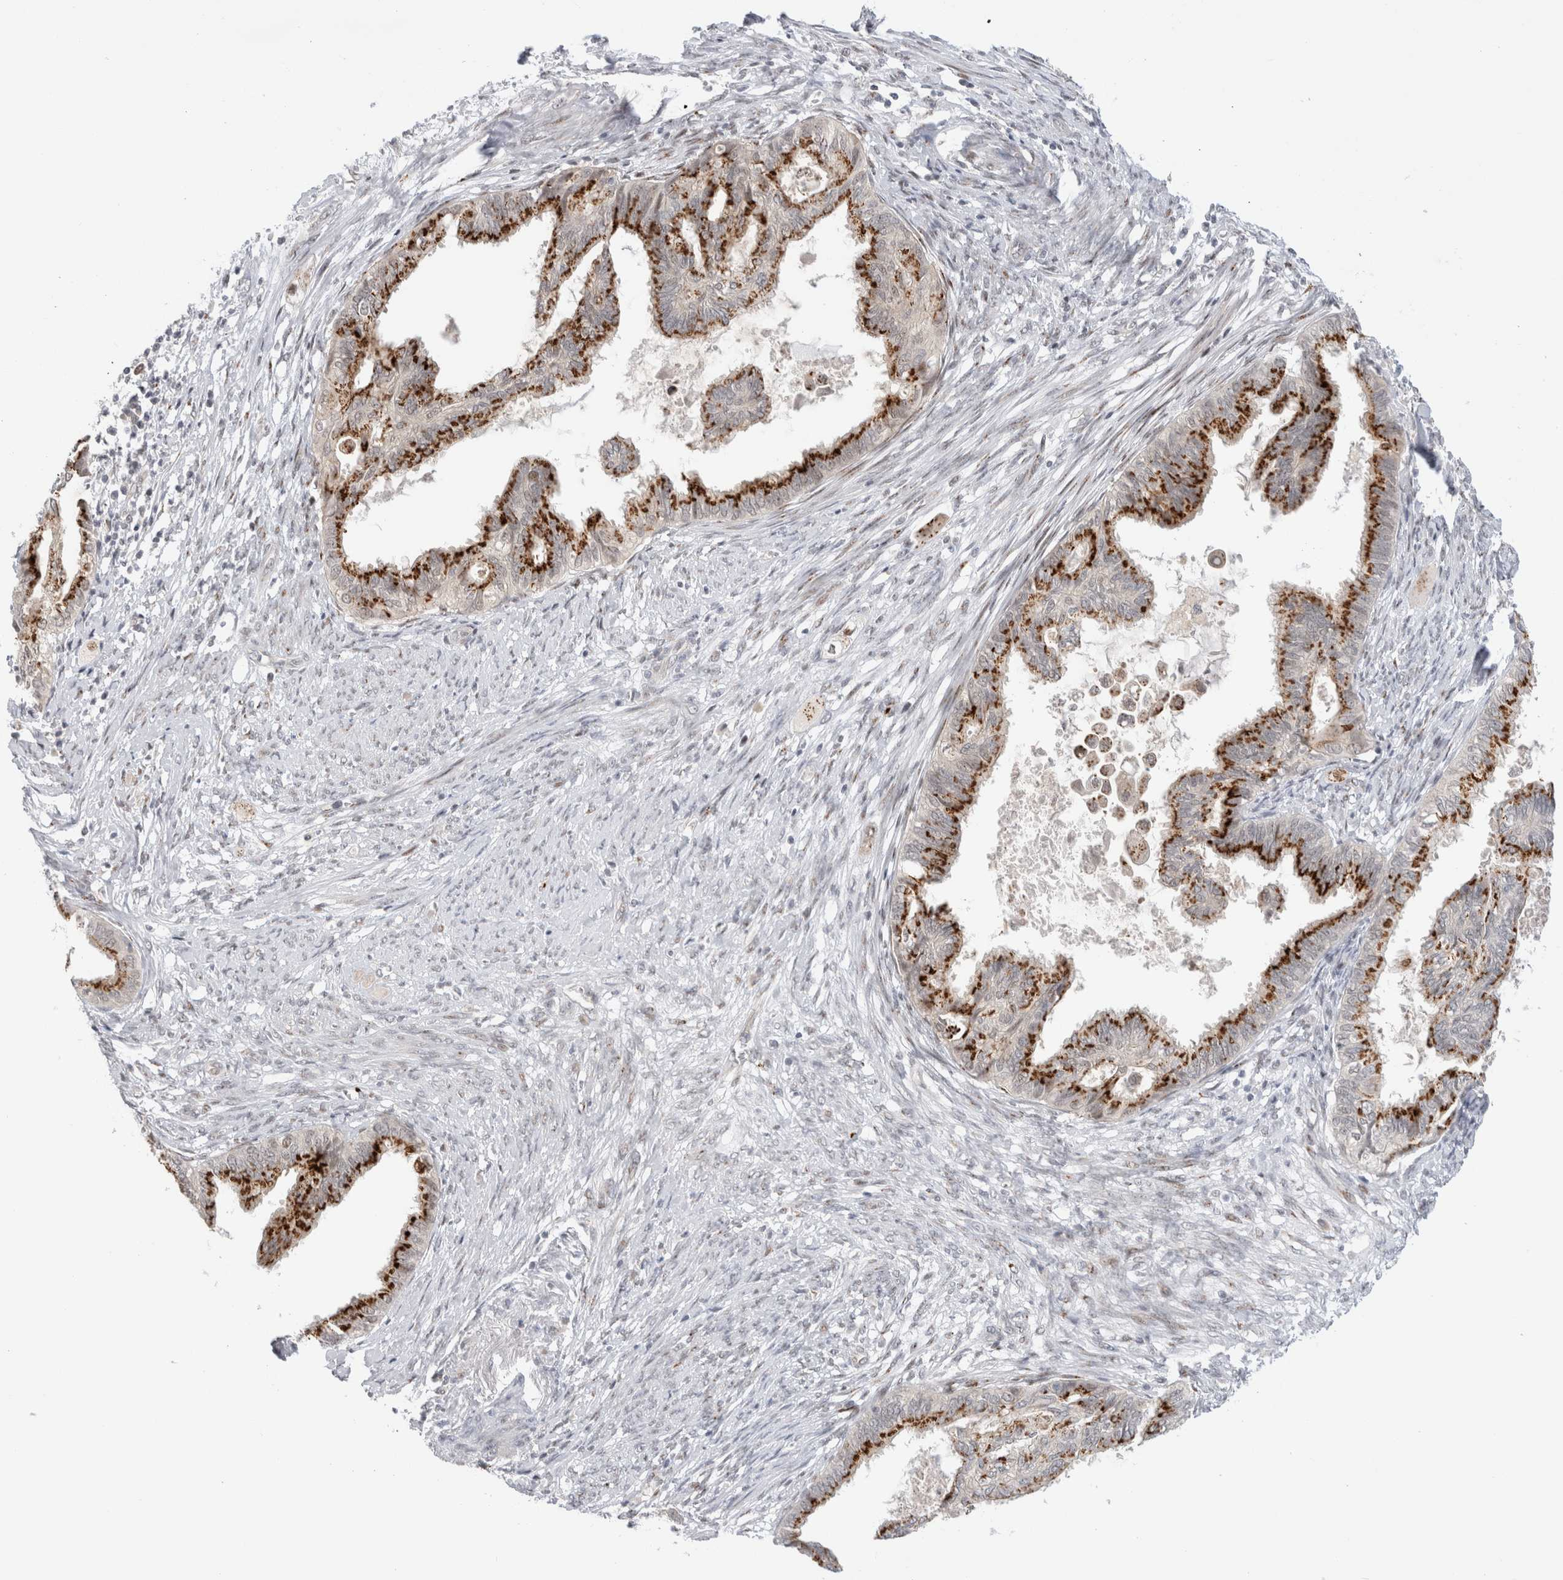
{"staining": {"intensity": "strong", "quantity": ">75%", "location": "cytoplasmic/membranous"}, "tissue": "cervical cancer", "cell_type": "Tumor cells", "image_type": "cancer", "snomed": [{"axis": "morphology", "description": "Normal tissue, NOS"}, {"axis": "morphology", "description": "Adenocarcinoma, NOS"}, {"axis": "topography", "description": "Cervix"}, {"axis": "topography", "description": "Endometrium"}], "caption": "Tumor cells demonstrate high levels of strong cytoplasmic/membranous positivity in approximately >75% of cells in human cervical cancer (adenocarcinoma).", "gene": "VPS28", "patient": {"sex": "female", "age": 86}}